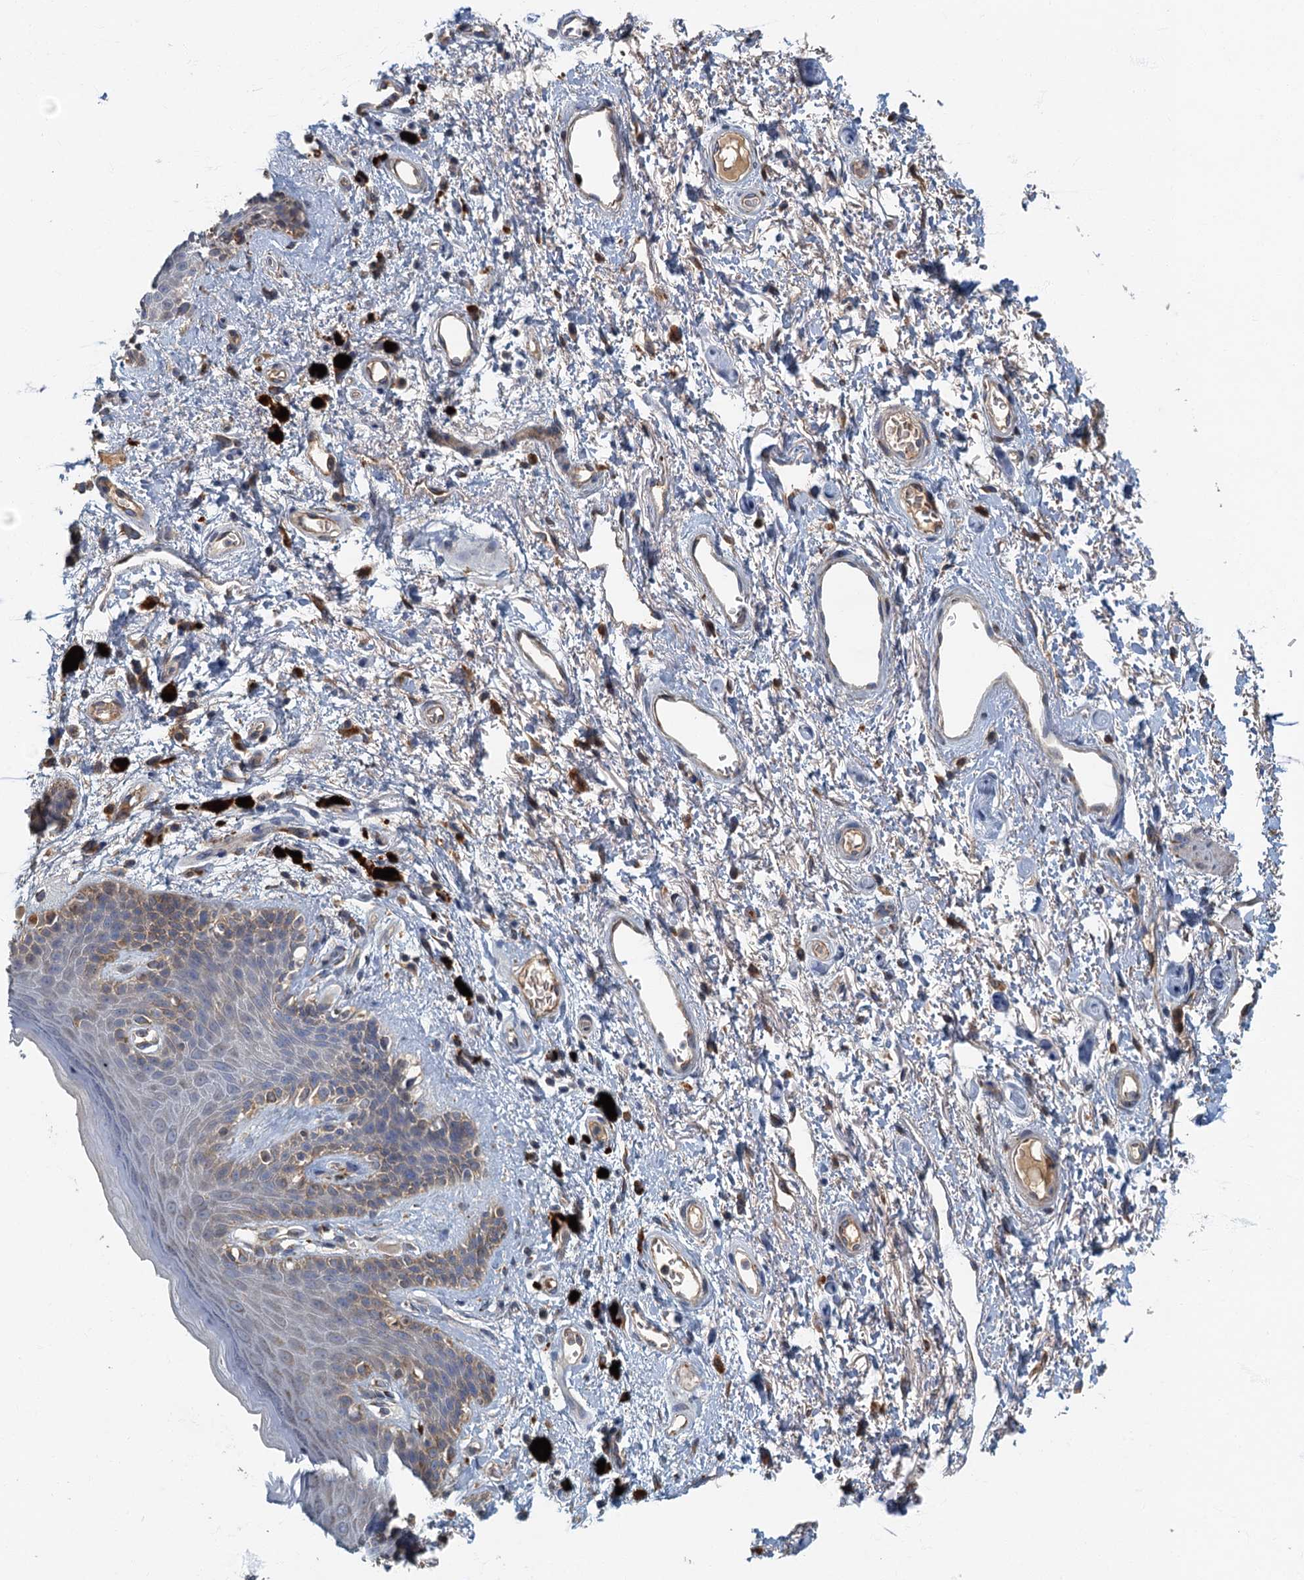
{"staining": {"intensity": "weak", "quantity": "<25%", "location": "cytoplasmic/membranous"}, "tissue": "skin", "cell_type": "Epidermal cells", "image_type": "normal", "snomed": [{"axis": "morphology", "description": "Normal tissue, NOS"}, {"axis": "topography", "description": "Anal"}], "caption": "The IHC histopathology image has no significant positivity in epidermal cells of skin.", "gene": "SPDYC", "patient": {"sex": "female", "age": 46}}